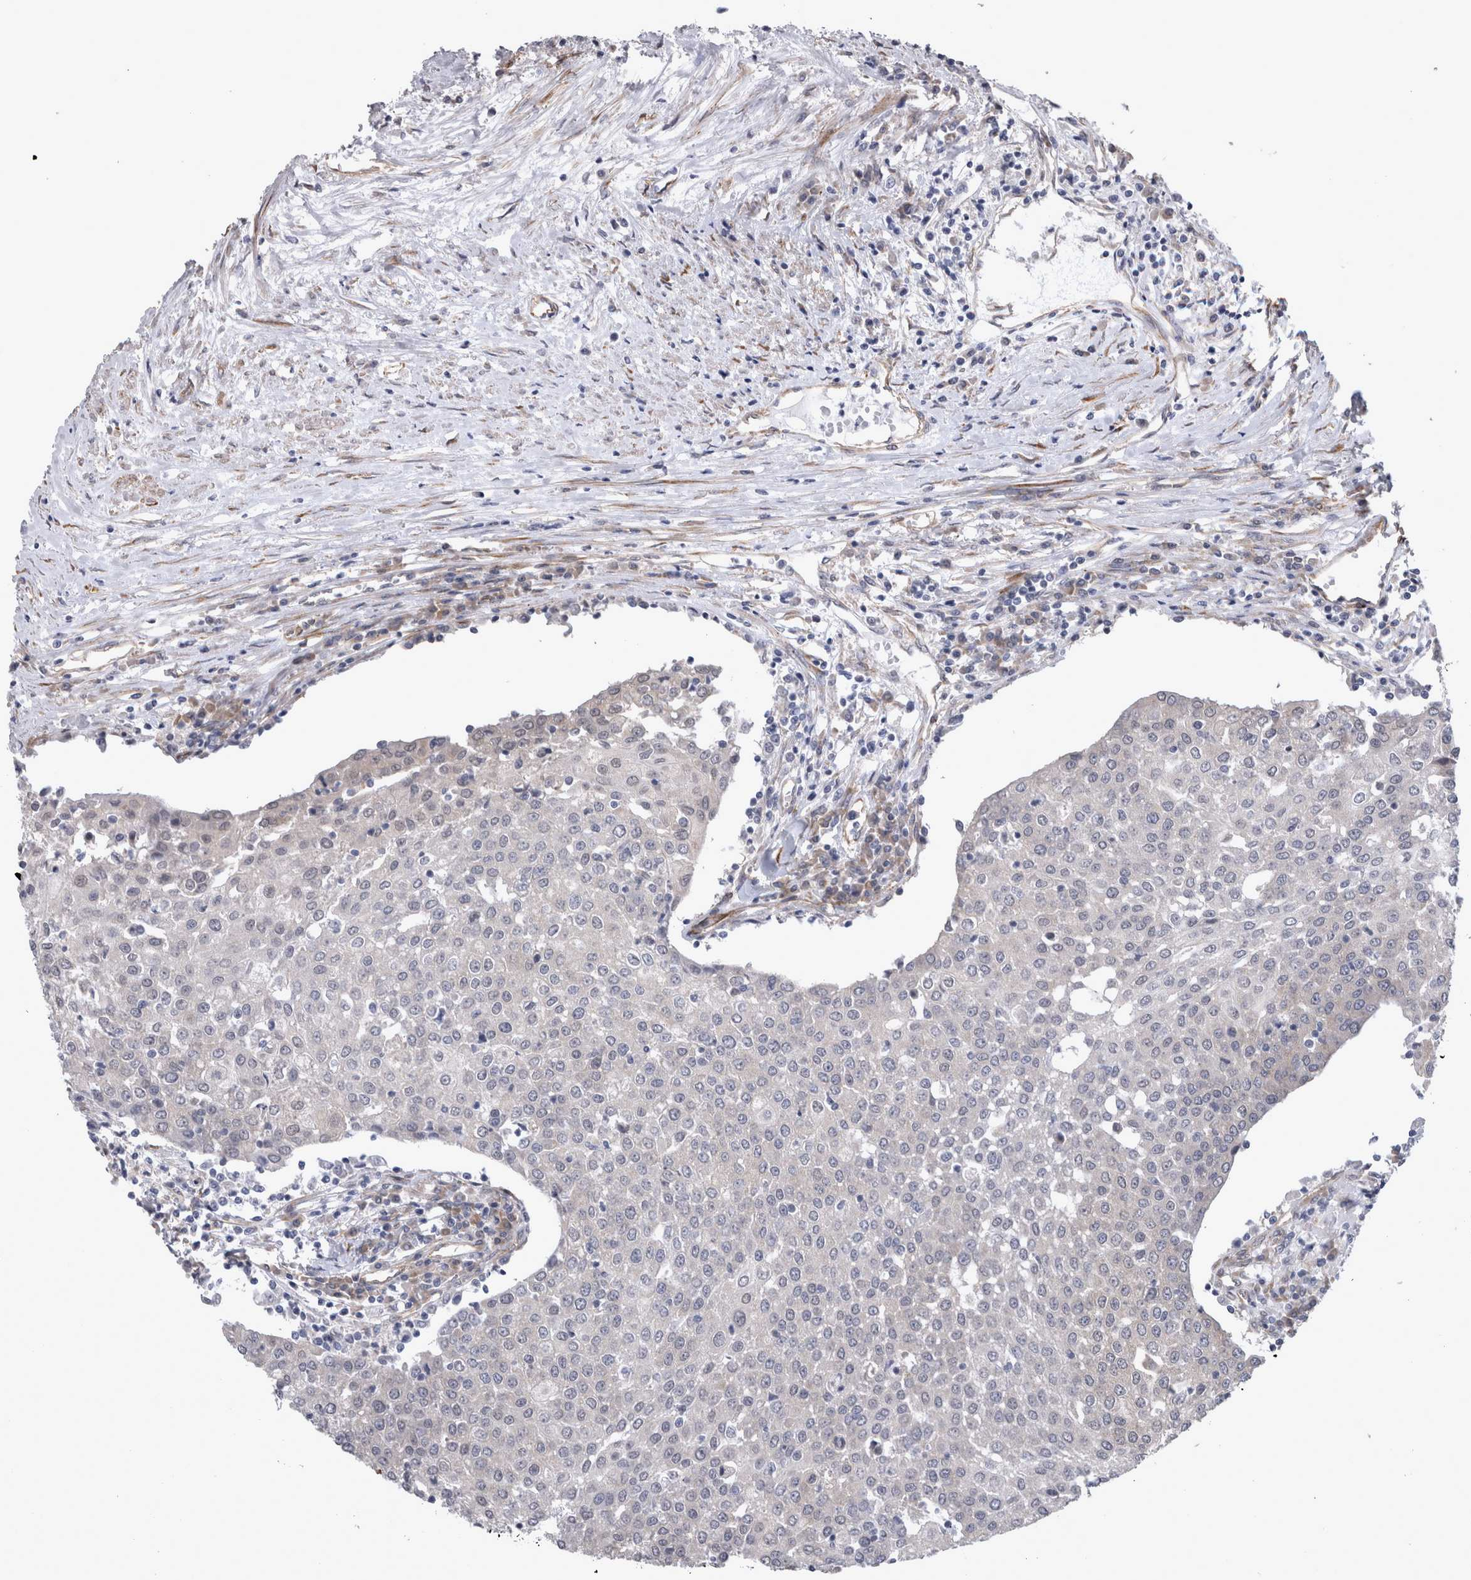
{"staining": {"intensity": "negative", "quantity": "none", "location": "none"}, "tissue": "urothelial cancer", "cell_type": "Tumor cells", "image_type": "cancer", "snomed": [{"axis": "morphology", "description": "Urothelial carcinoma, High grade"}, {"axis": "topography", "description": "Urinary bladder"}], "caption": "An image of urothelial cancer stained for a protein displays no brown staining in tumor cells.", "gene": "DDX6", "patient": {"sex": "female", "age": 85}}